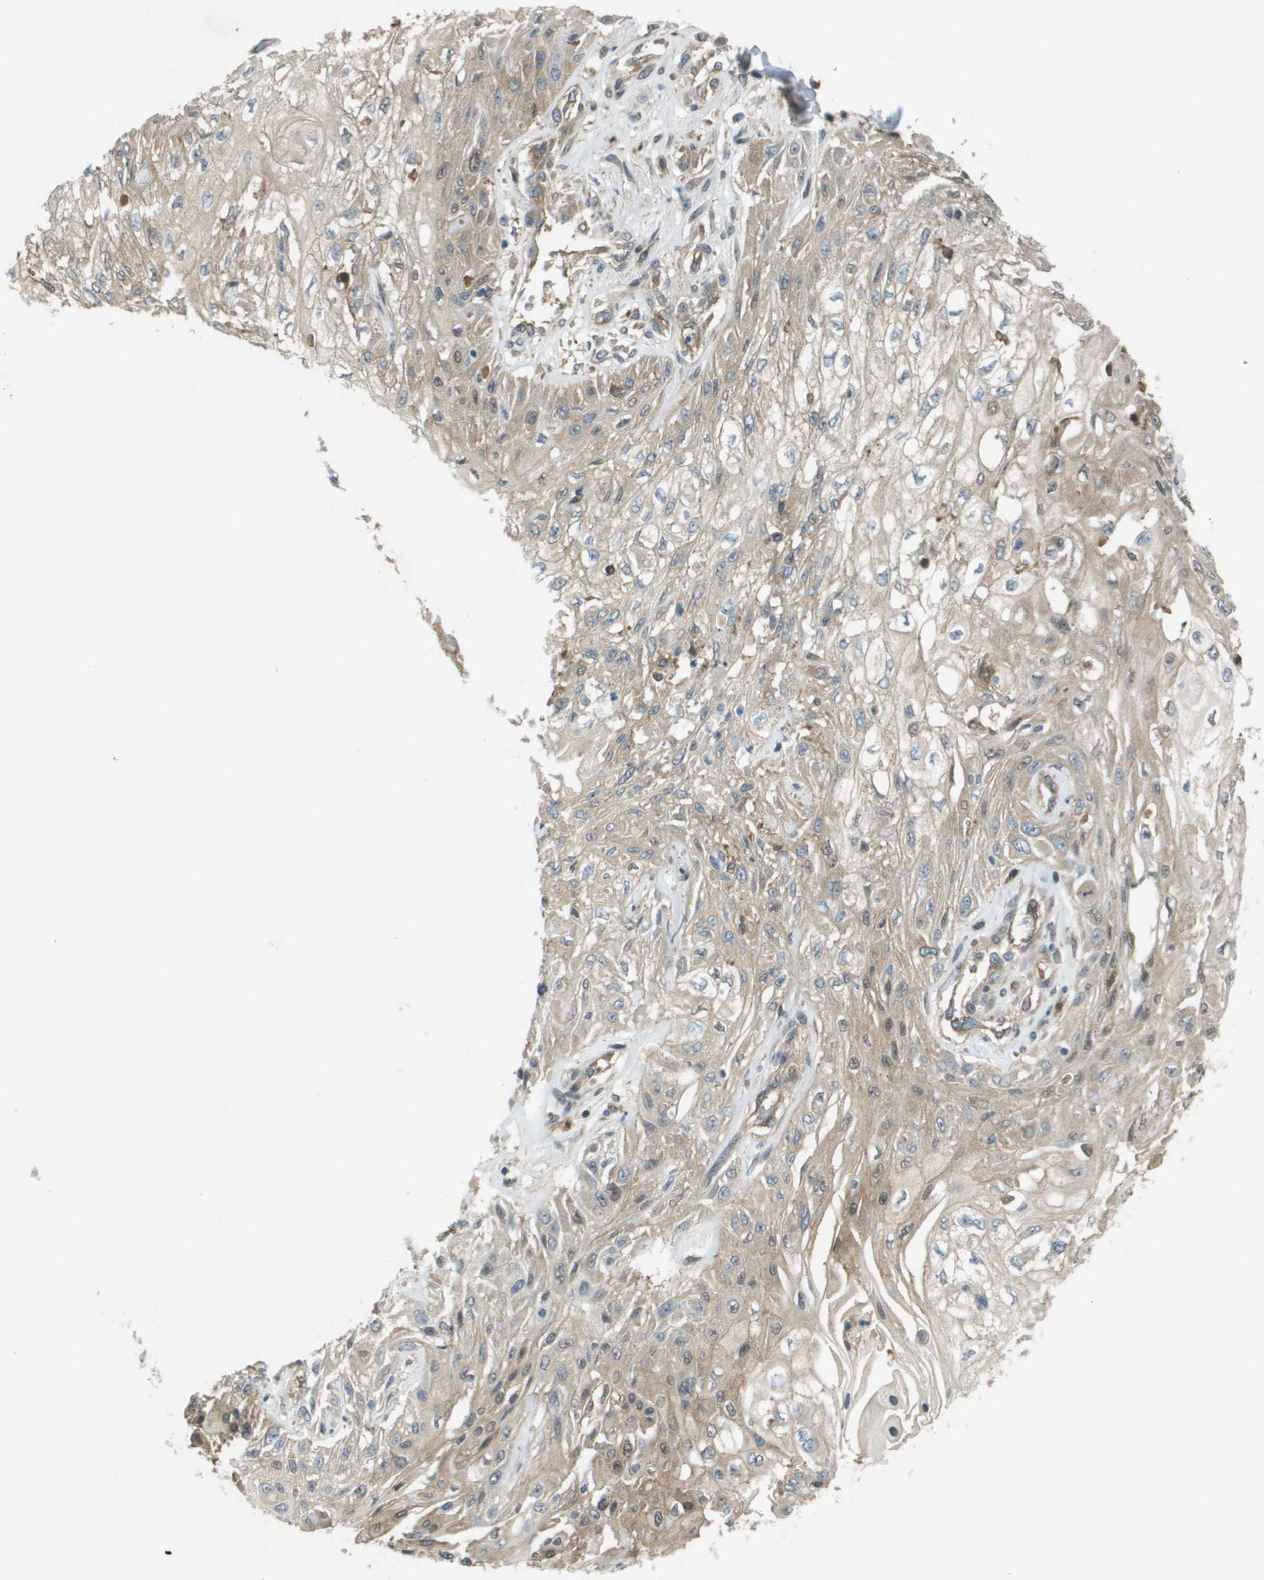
{"staining": {"intensity": "weak", "quantity": "25%-75%", "location": "cytoplasmic/membranous"}, "tissue": "skin cancer", "cell_type": "Tumor cells", "image_type": "cancer", "snomed": [{"axis": "morphology", "description": "Squamous cell carcinoma, NOS"}, {"axis": "topography", "description": "Skin"}], "caption": "Protein expression analysis of human skin cancer reveals weak cytoplasmic/membranous staining in about 25%-75% of tumor cells.", "gene": "CORO1B", "patient": {"sex": "male", "age": 75}}